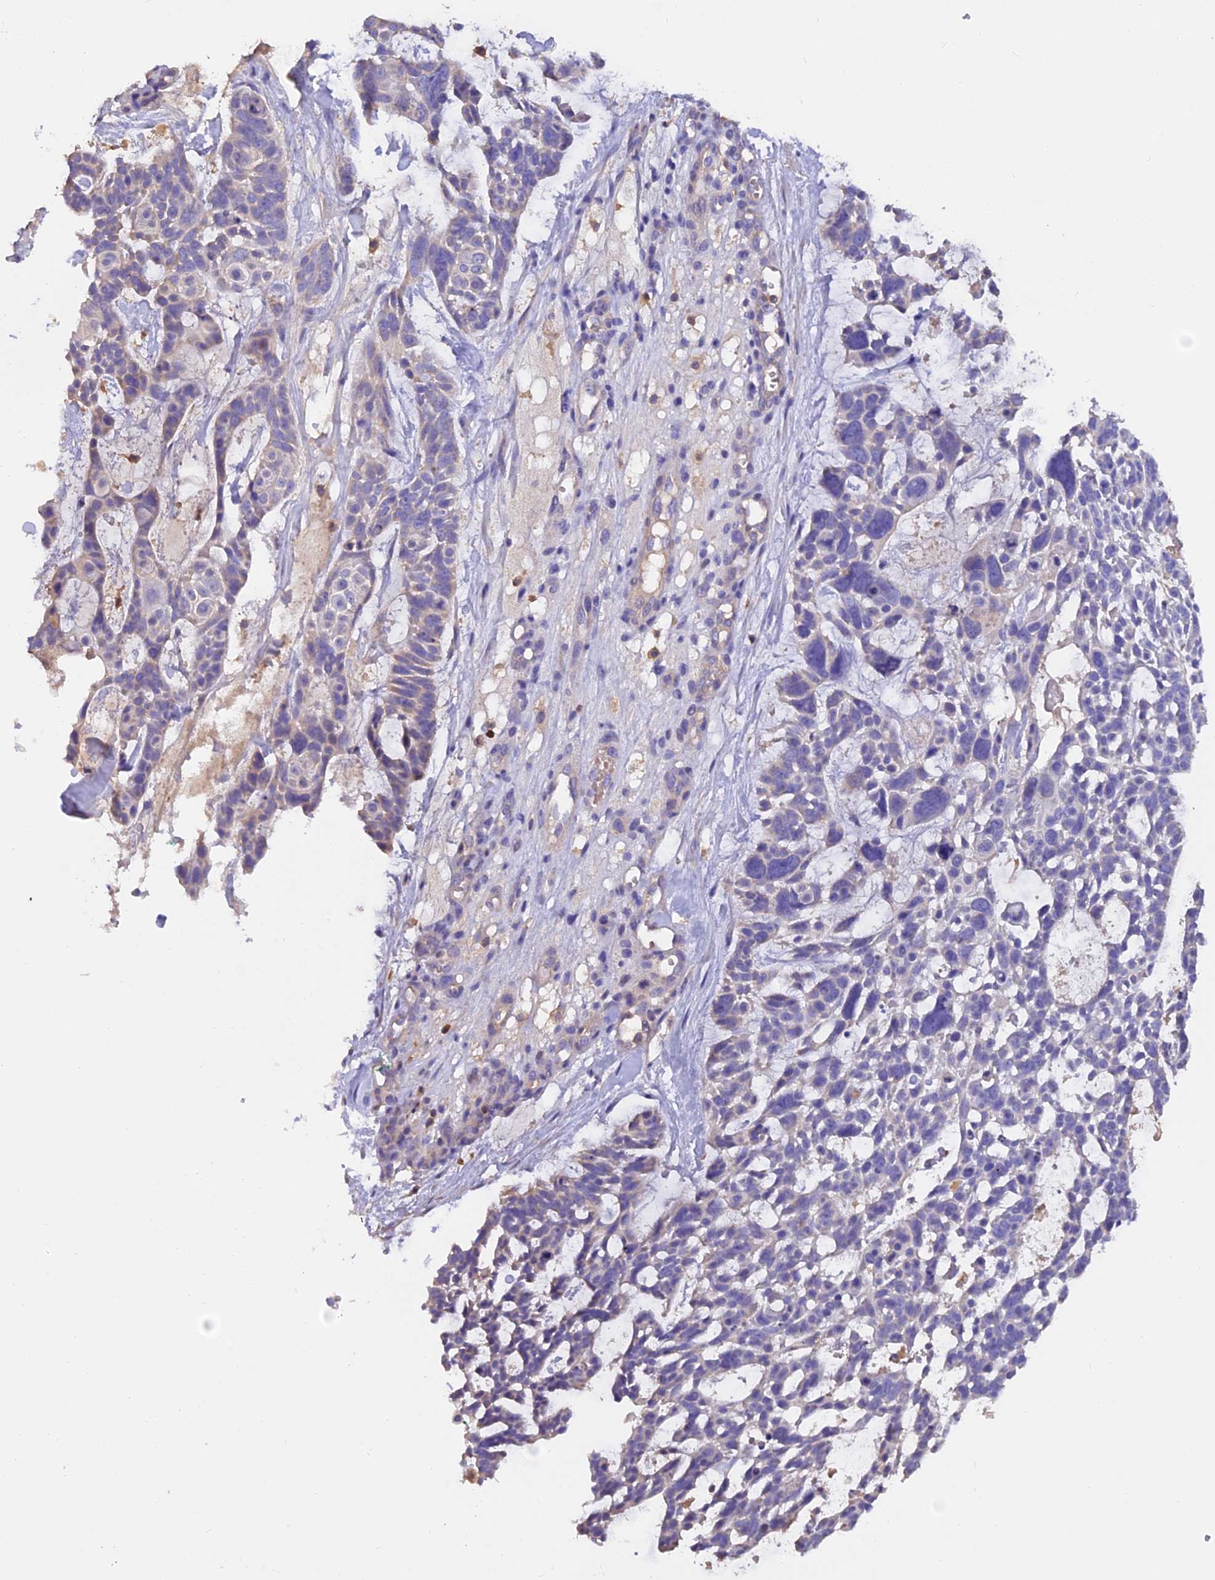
{"staining": {"intensity": "negative", "quantity": "none", "location": "none"}, "tissue": "skin cancer", "cell_type": "Tumor cells", "image_type": "cancer", "snomed": [{"axis": "morphology", "description": "Basal cell carcinoma"}, {"axis": "topography", "description": "Skin"}], "caption": "There is no significant expression in tumor cells of skin cancer.", "gene": "LPXN", "patient": {"sex": "male", "age": 88}}